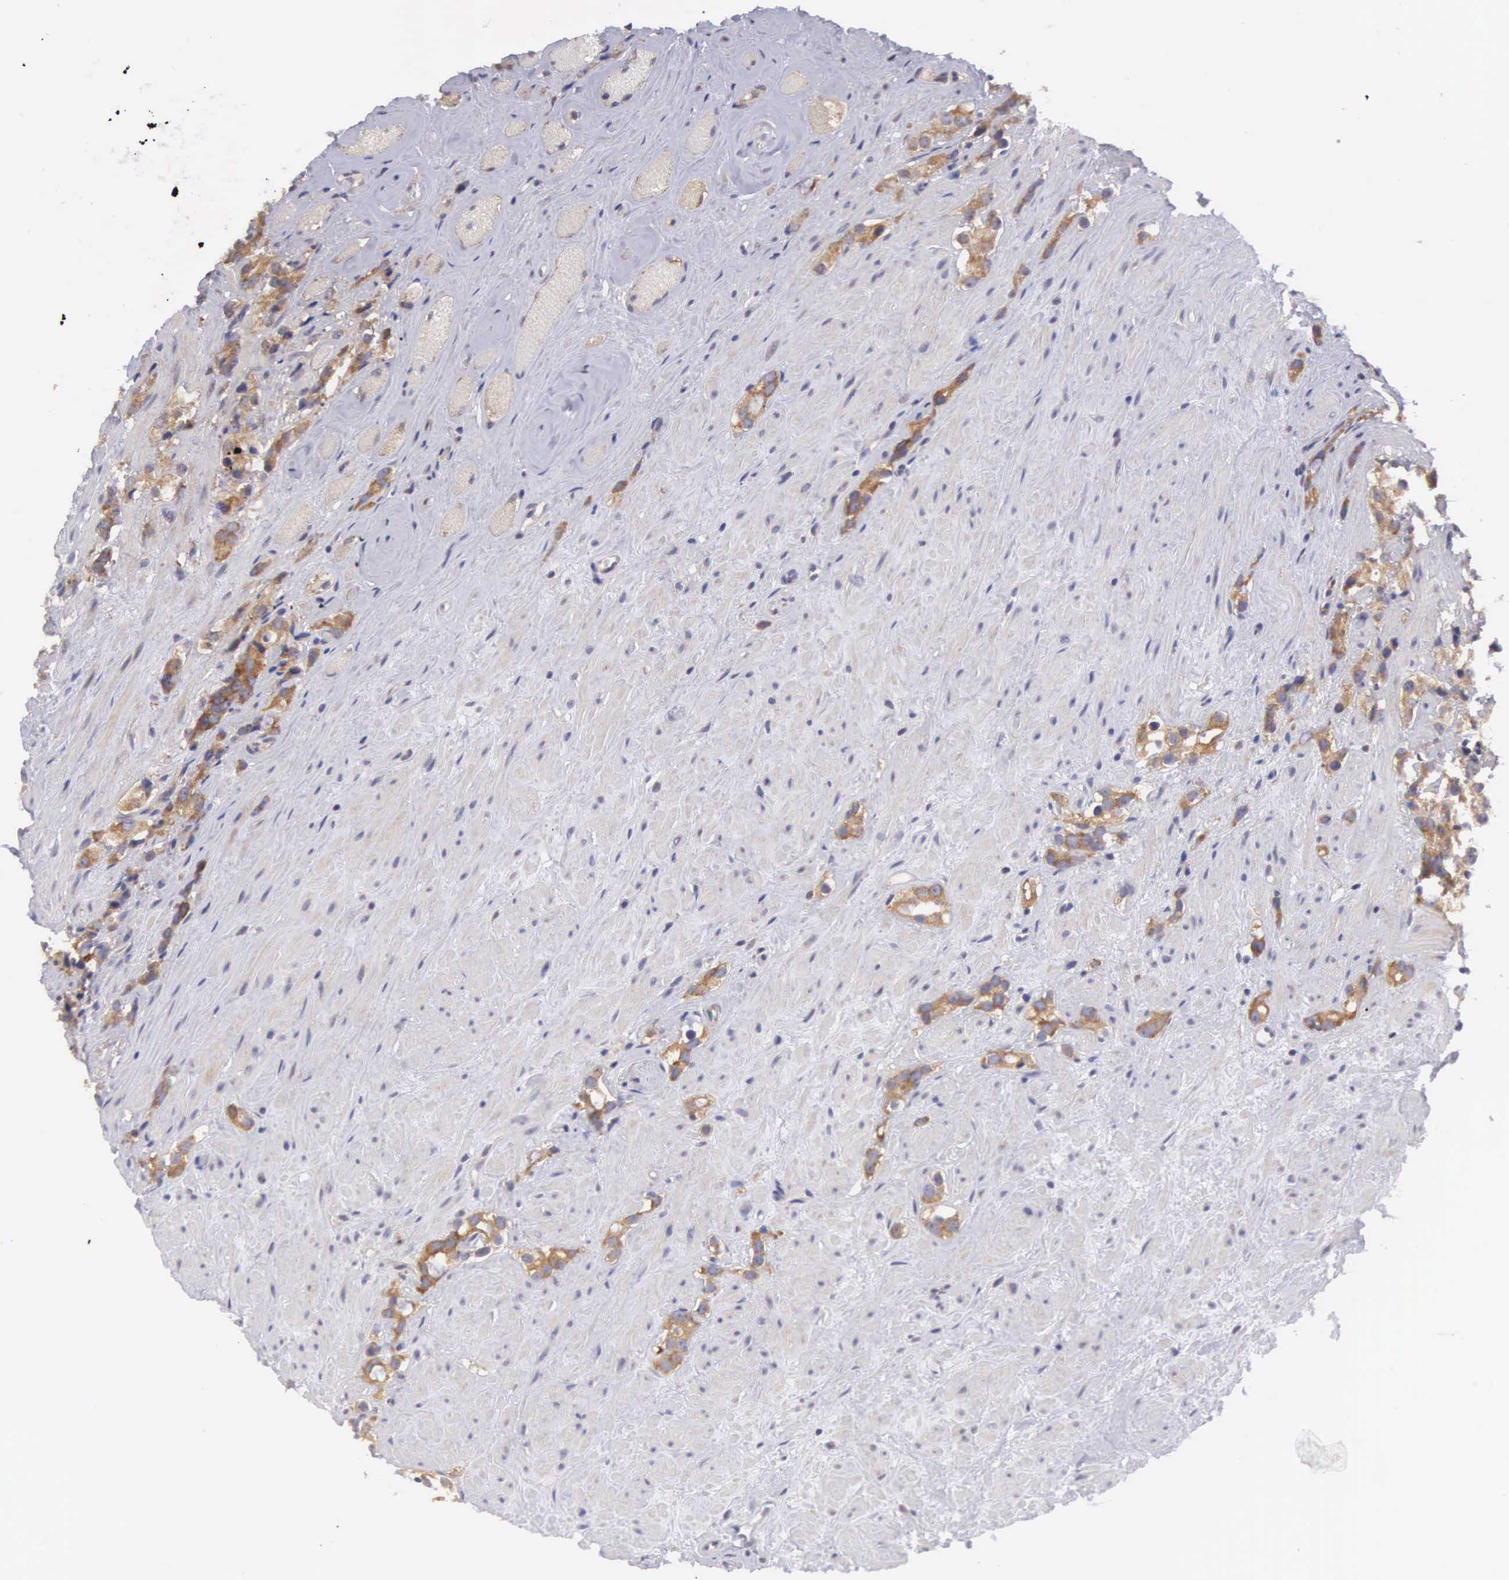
{"staining": {"intensity": "moderate", "quantity": ">75%", "location": "cytoplasmic/membranous"}, "tissue": "prostate cancer", "cell_type": "Tumor cells", "image_type": "cancer", "snomed": [{"axis": "morphology", "description": "Adenocarcinoma, Medium grade"}, {"axis": "topography", "description": "Prostate"}], "caption": "About >75% of tumor cells in human prostate cancer demonstrate moderate cytoplasmic/membranous protein positivity as visualized by brown immunohistochemical staining.", "gene": "TXLNG", "patient": {"sex": "male", "age": 73}}